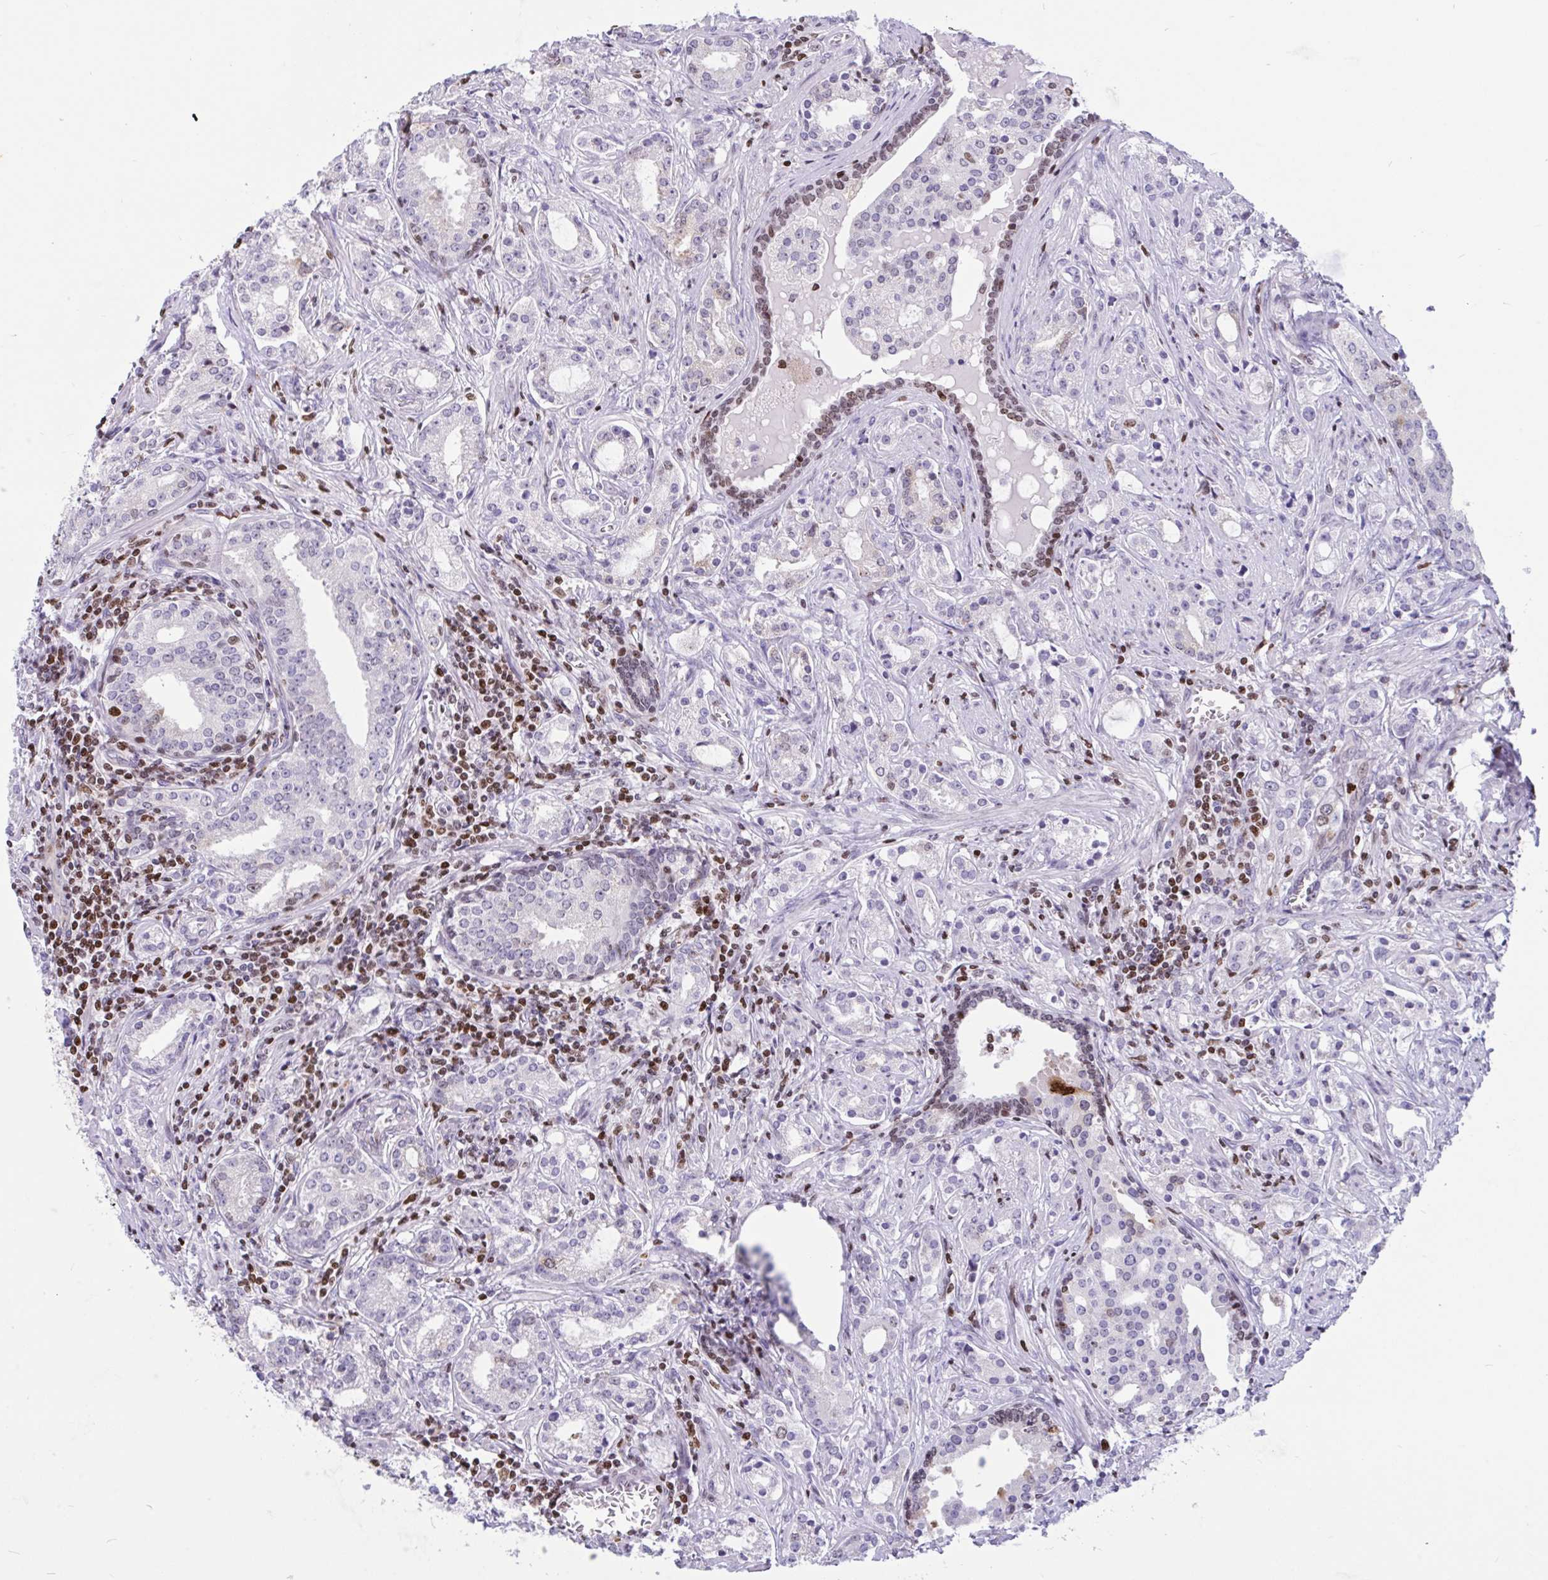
{"staining": {"intensity": "negative", "quantity": "none", "location": "none"}, "tissue": "prostate cancer", "cell_type": "Tumor cells", "image_type": "cancer", "snomed": [{"axis": "morphology", "description": "Adenocarcinoma, Medium grade"}, {"axis": "topography", "description": "Prostate"}], "caption": "An IHC micrograph of medium-grade adenocarcinoma (prostate) is shown. There is no staining in tumor cells of medium-grade adenocarcinoma (prostate).", "gene": "HMGB2", "patient": {"sex": "male", "age": 57}}